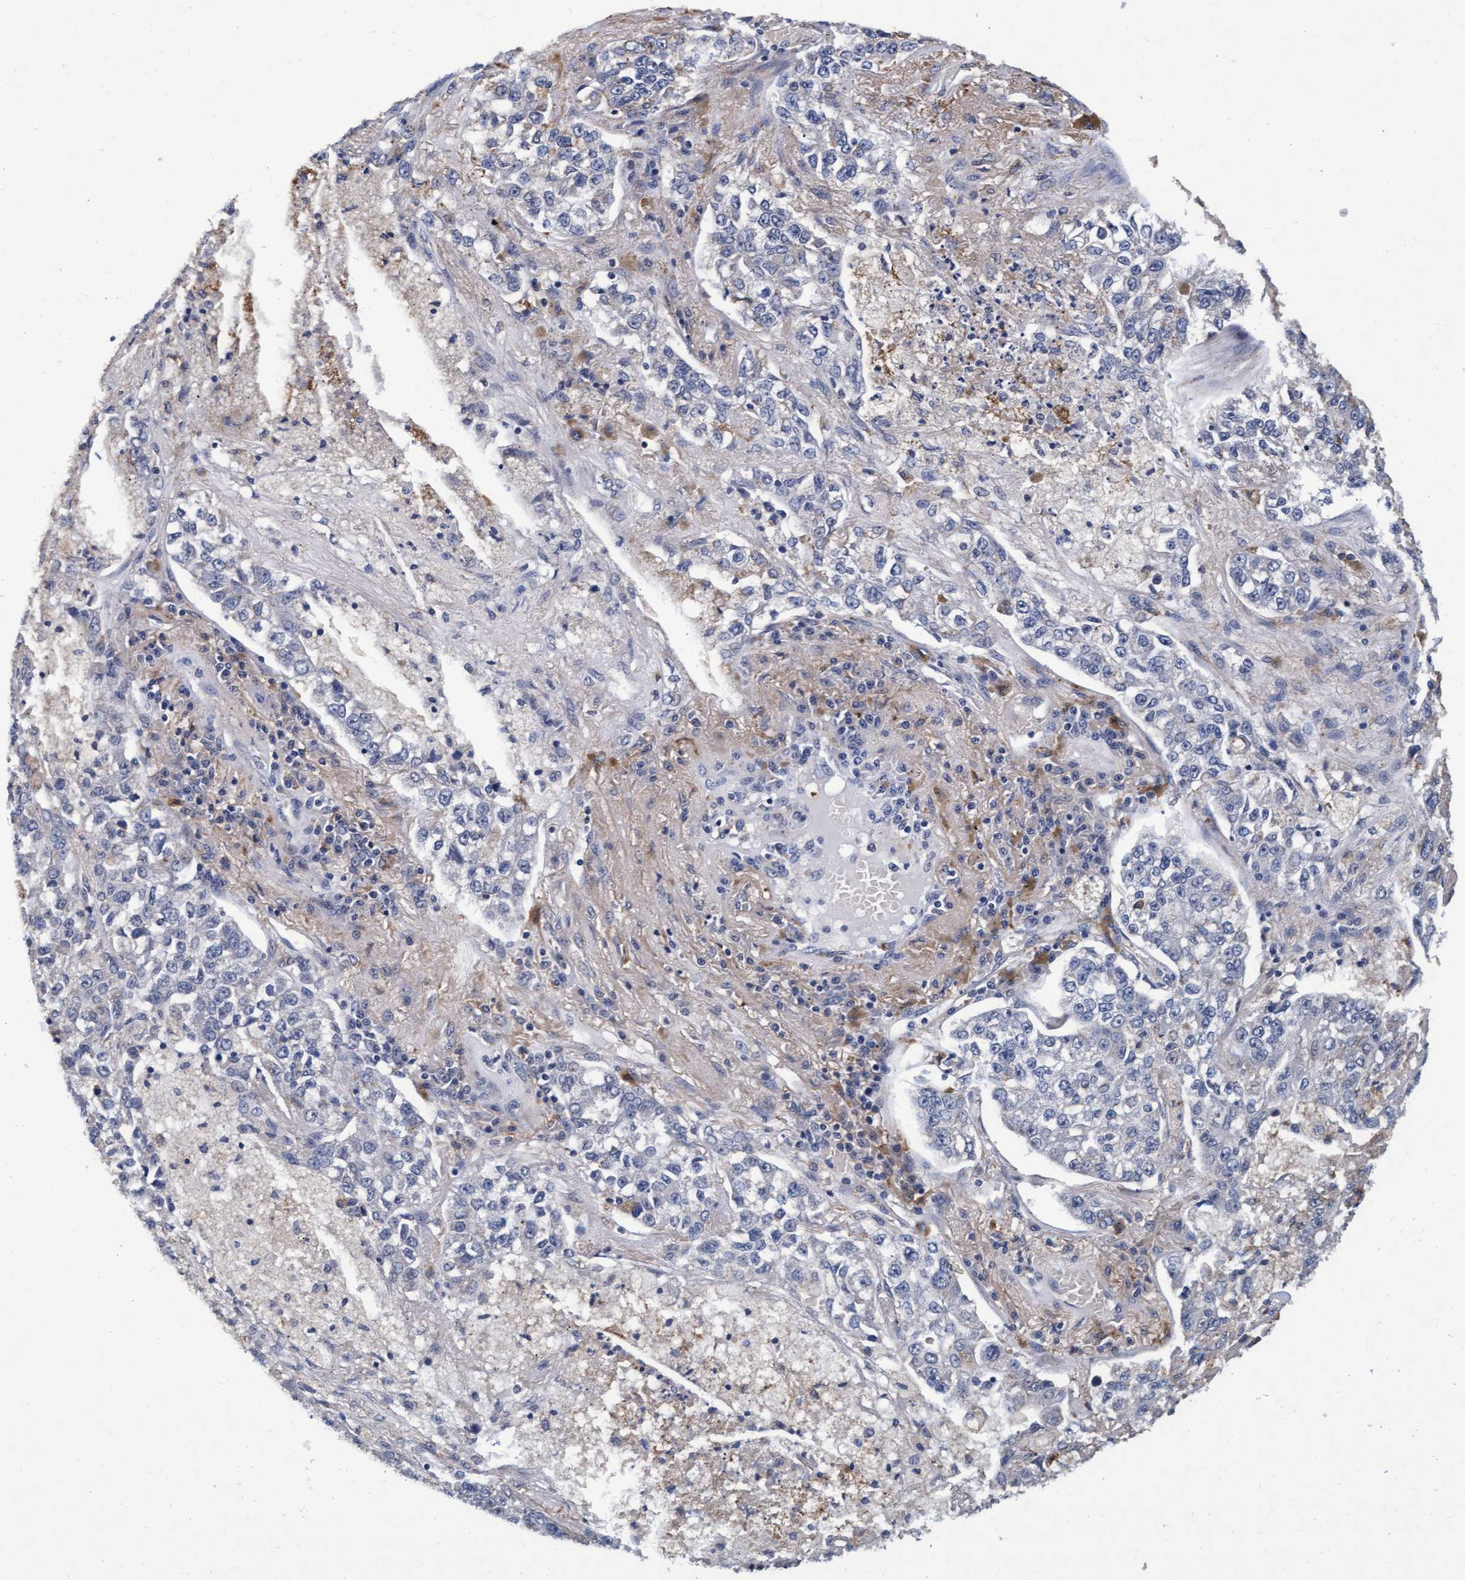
{"staining": {"intensity": "negative", "quantity": "none", "location": "none"}, "tissue": "lung cancer", "cell_type": "Tumor cells", "image_type": "cancer", "snomed": [{"axis": "morphology", "description": "Adenocarcinoma, NOS"}, {"axis": "topography", "description": "Lung"}], "caption": "Immunohistochemical staining of lung cancer demonstrates no significant expression in tumor cells.", "gene": "CPQ", "patient": {"sex": "male", "age": 49}}